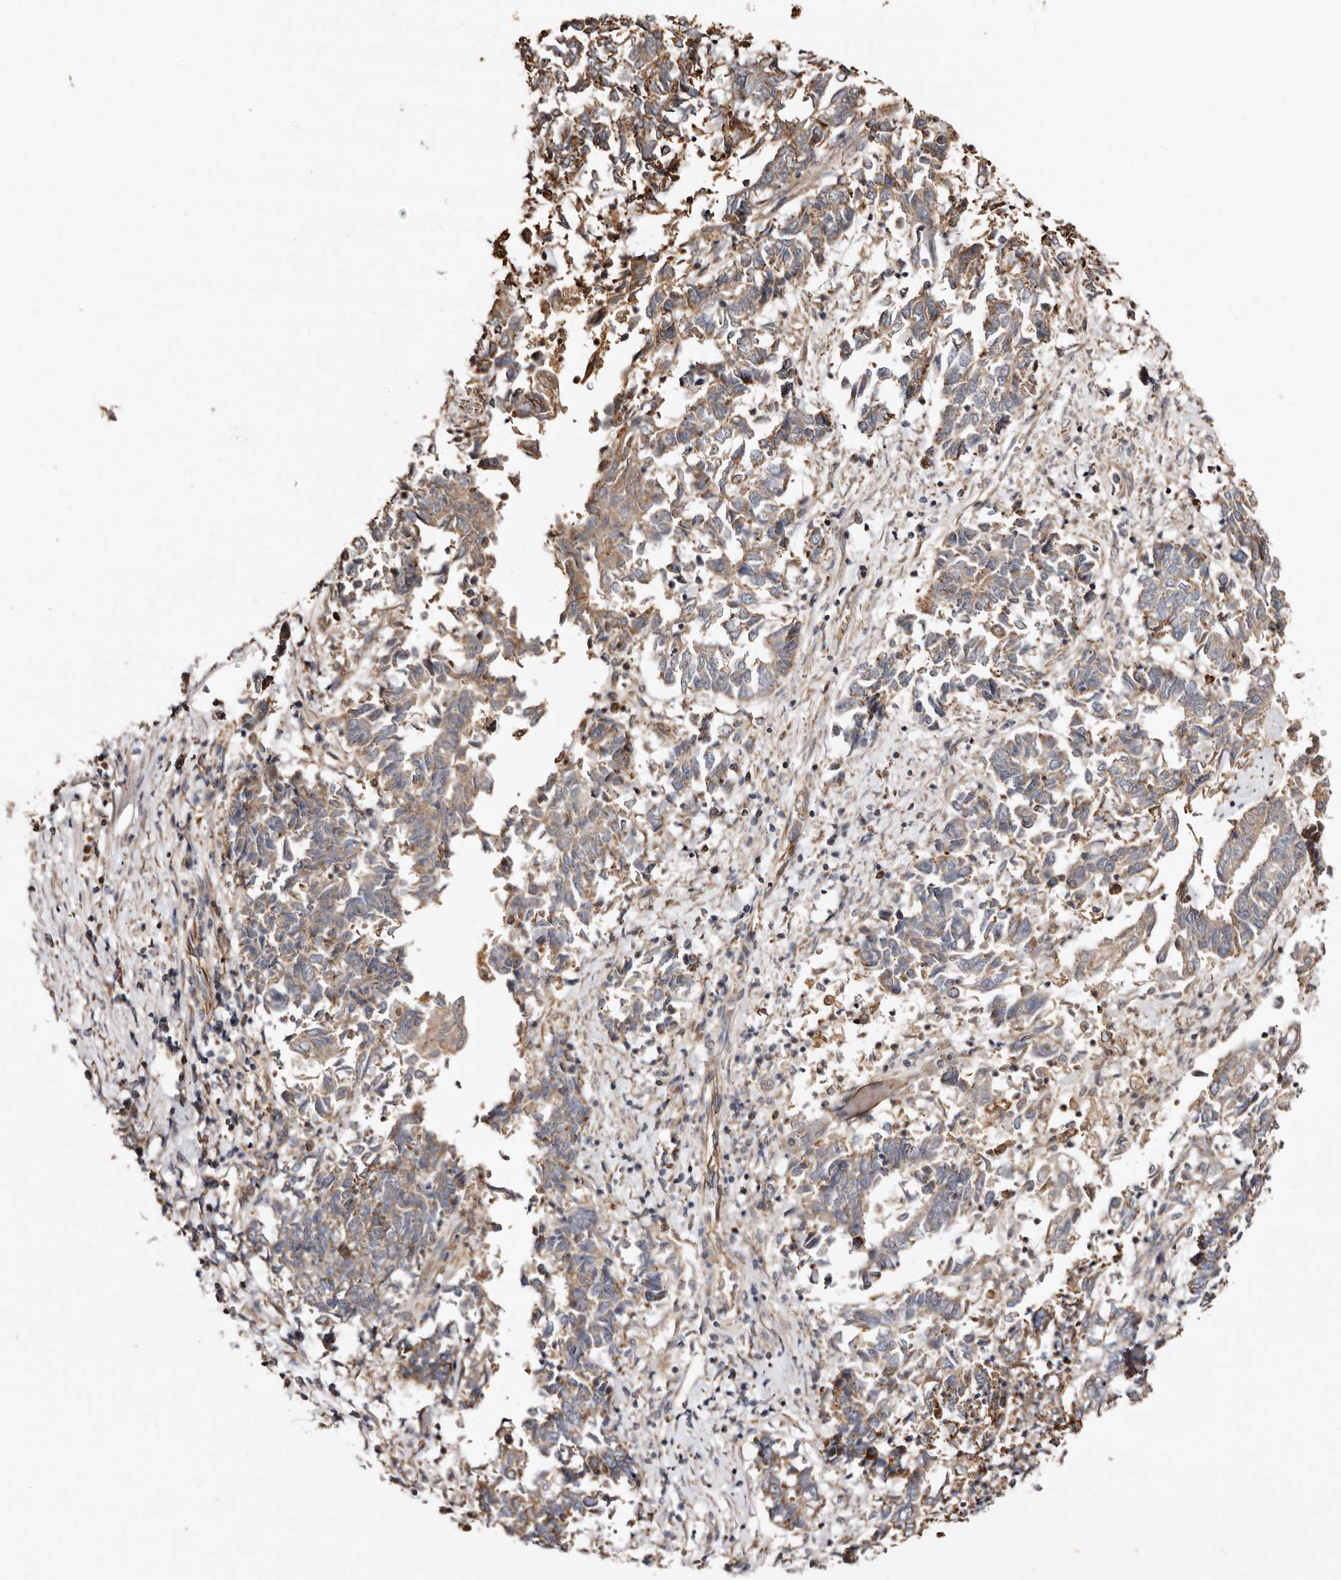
{"staining": {"intensity": "moderate", "quantity": ">75%", "location": "cytoplasmic/membranous"}, "tissue": "endometrial cancer", "cell_type": "Tumor cells", "image_type": "cancer", "snomed": [{"axis": "morphology", "description": "Adenocarcinoma, NOS"}, {"axis": "topography", "description": "Endometrium"}], "caption": "Brown immunohistochemical staining in adenocarcinoma (endometrial) demonstrates moderate cytoplasmic/membranous positivity in approximately >75% of tumor cells.", "gene": "MACC1", "patient": {"sex": "female", "age": 80}}